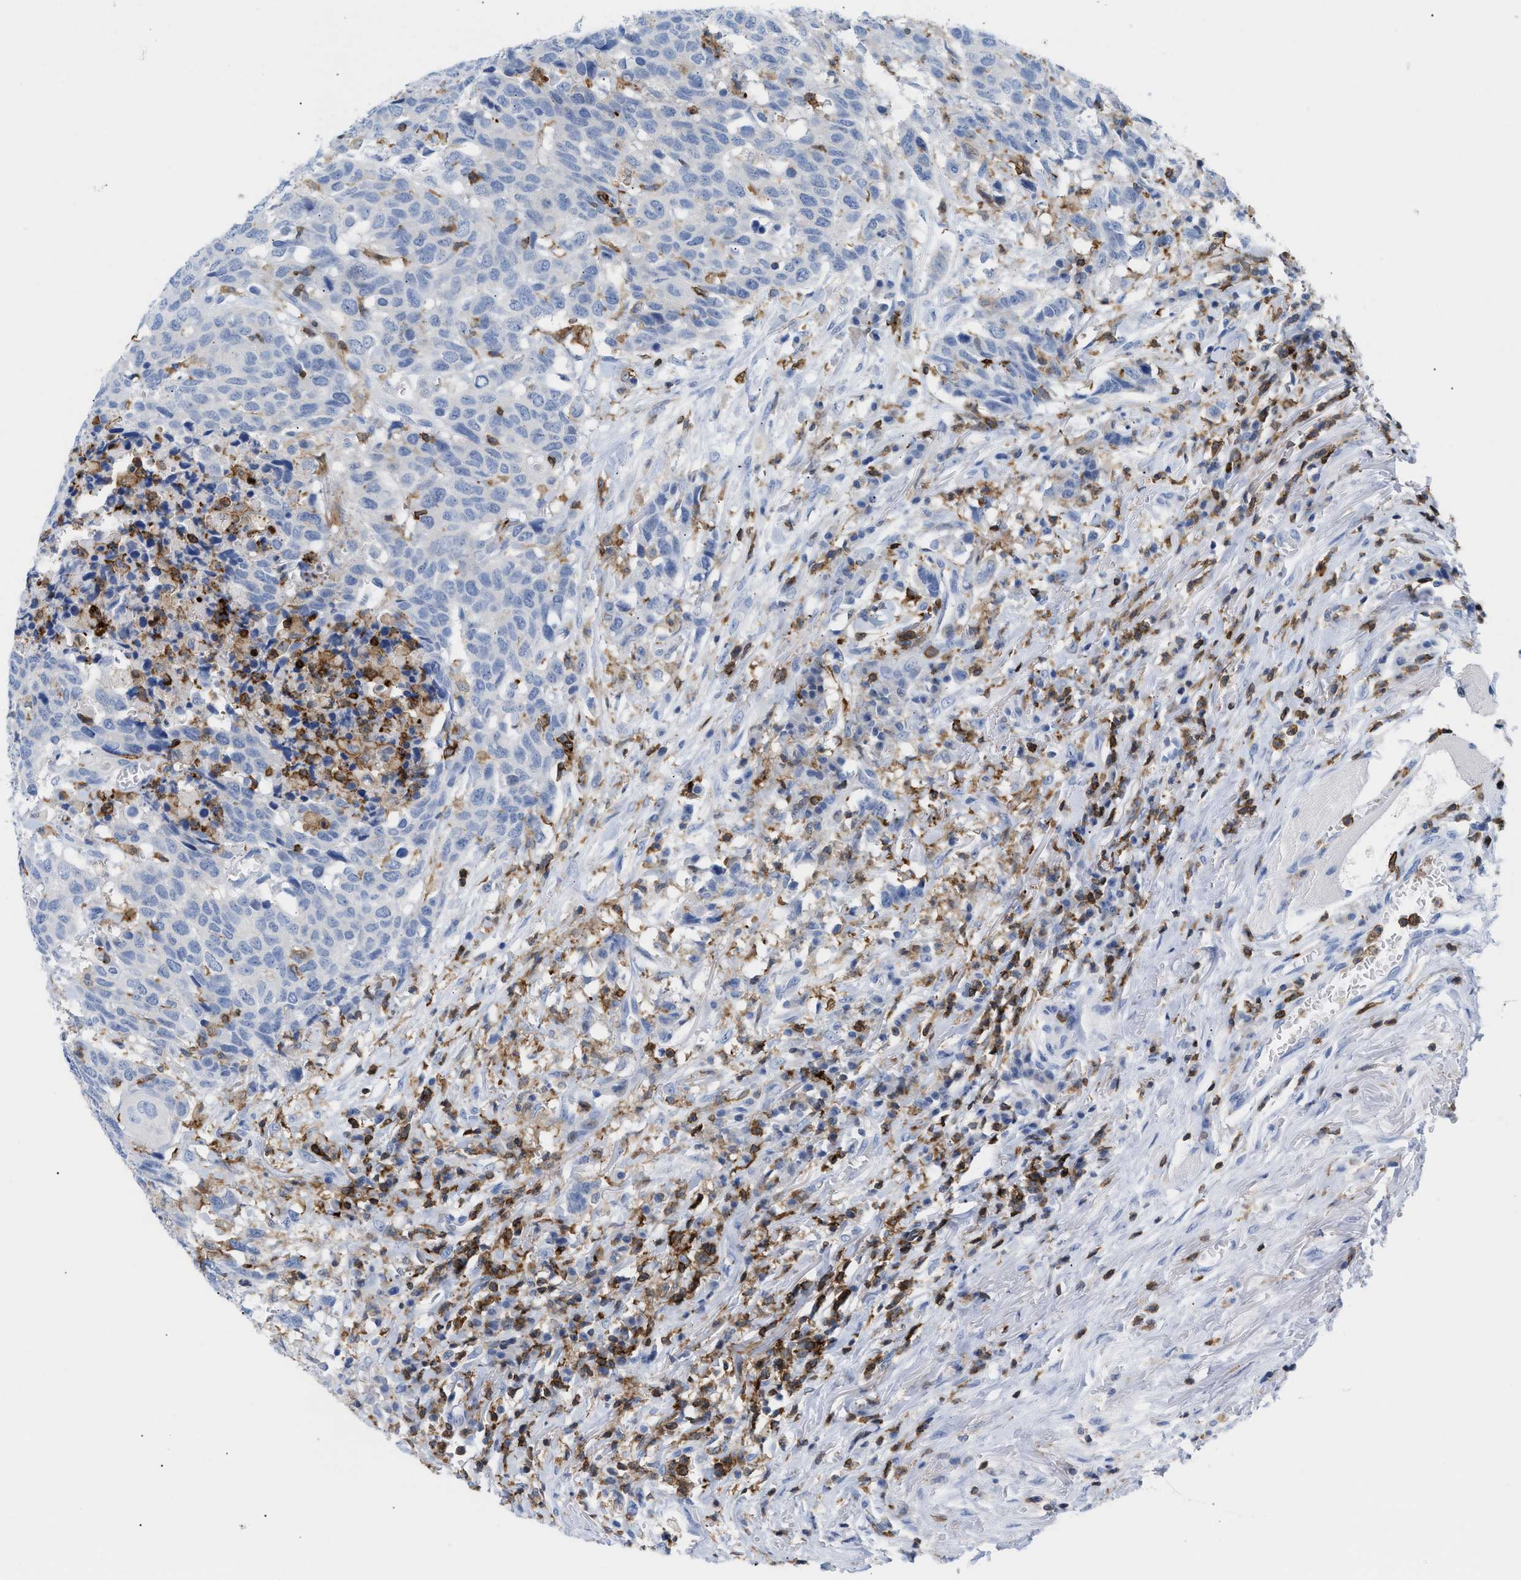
{"staining": {"intensity": "negative", "quantity": "none", "location": "none"}, "tissue": "head and neck cancer", "cell_type": "Tumor cells", "image_type": "cancer", "snomed": [{"axis": "morphology", "description": "Squamous cell carcinoma, NOS"}, {"axis": "topography", "description": "Head-Neck"}], "caption": "Head and neck squamous cell carcinoma was stained to show a protein in brown. There is no significant staining in tumor cells.", "gene": "LCP1", "patient": {"sex": "male", "age": 66}}